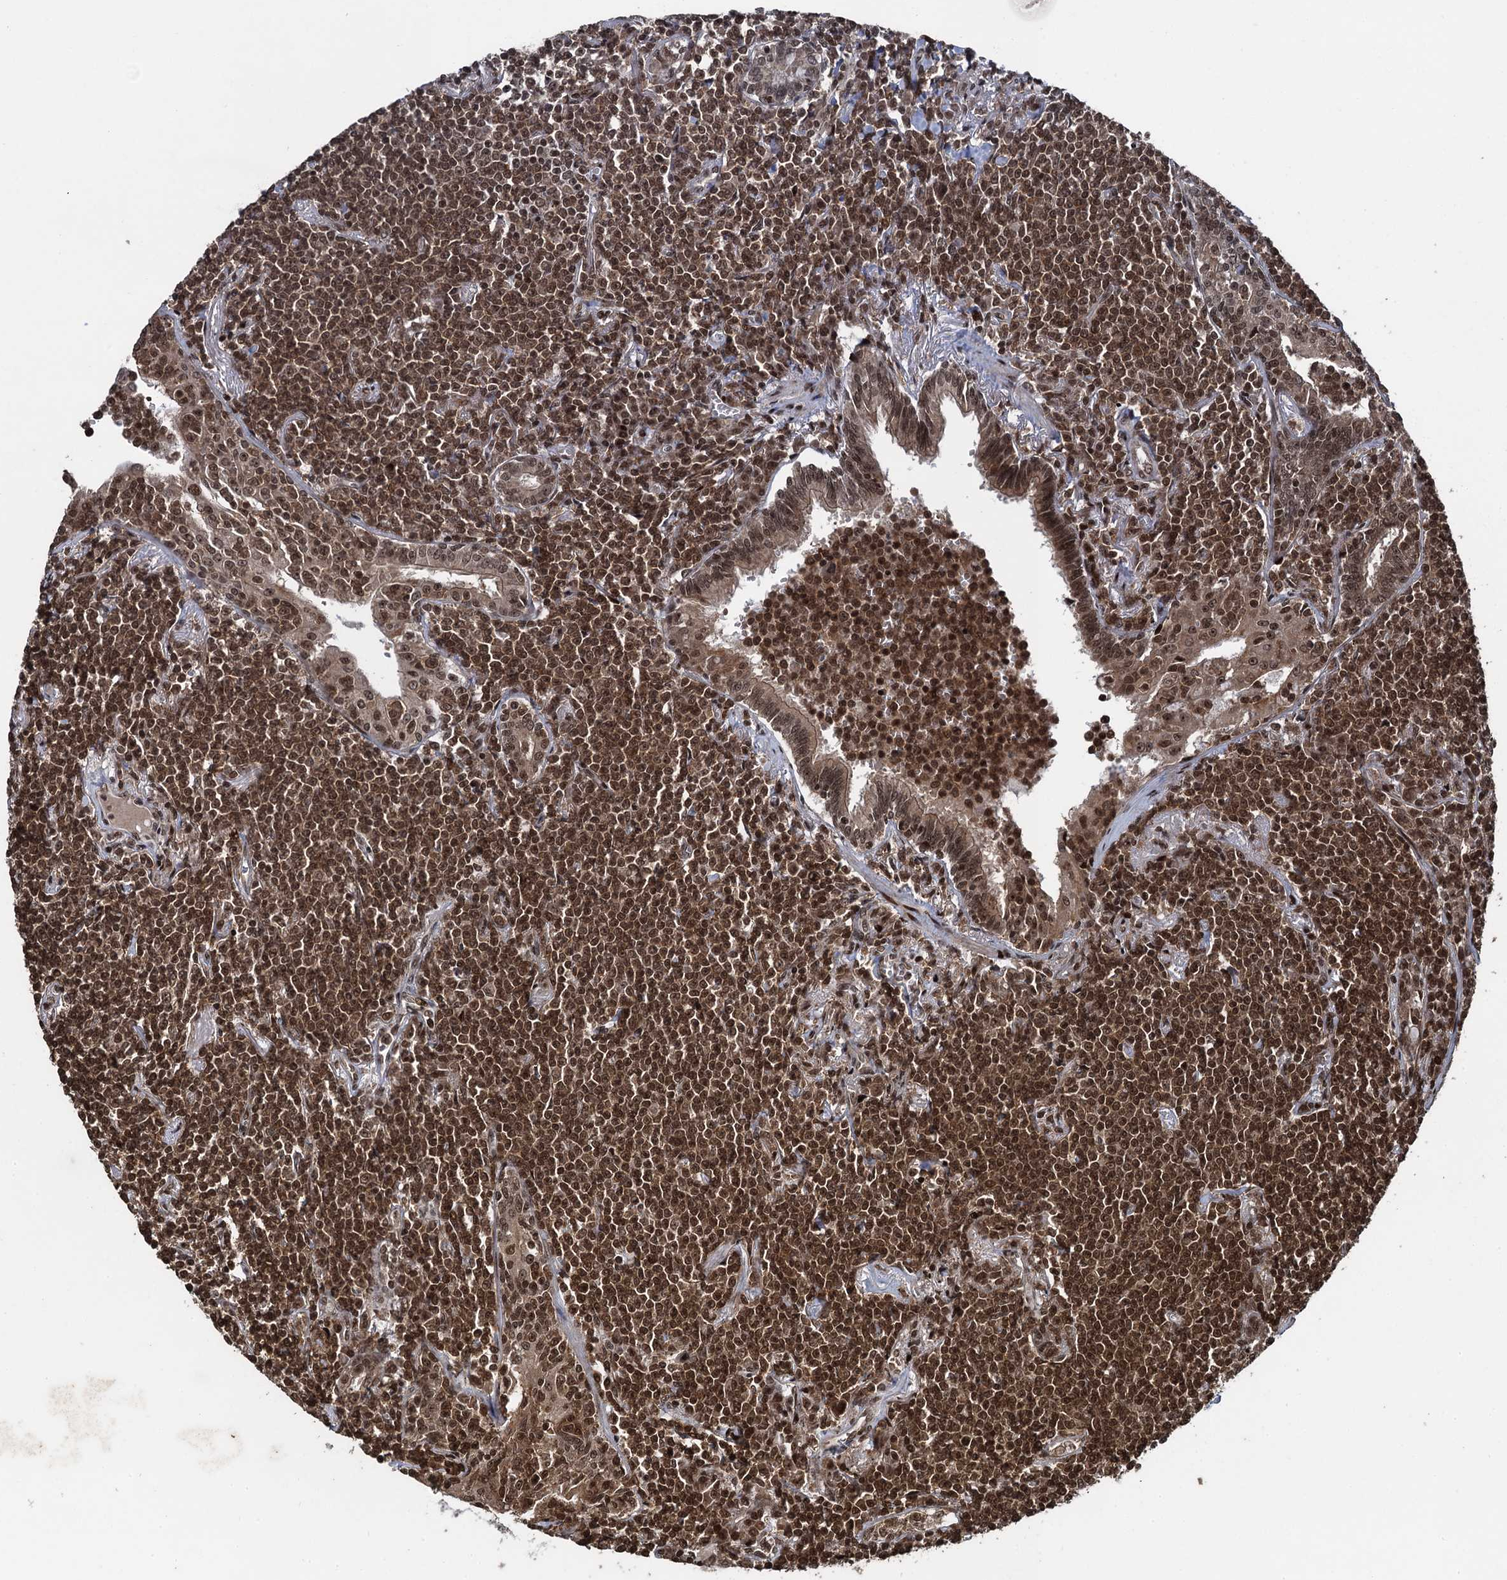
{"staining": {"intensity": "strong", "quantity": ">75%", "location": "nuclear"}, "tissue": "lymphoma", "cell_type": "Tumor cells", "image_type": "cancer", "snomed": [{"axis": "morphology", "description": "Malignant lymphoma, non-Hodgkin's type, Low grade"}, {"axis": "topography", "description": "Lung"}], "caption": "The image exhibits a brown stain indicating the presence of a protein in the nuclear of tumor cells in lymphoma.", "gene": "ZNF169", "patient": {"sex": "female", "age": 71}}